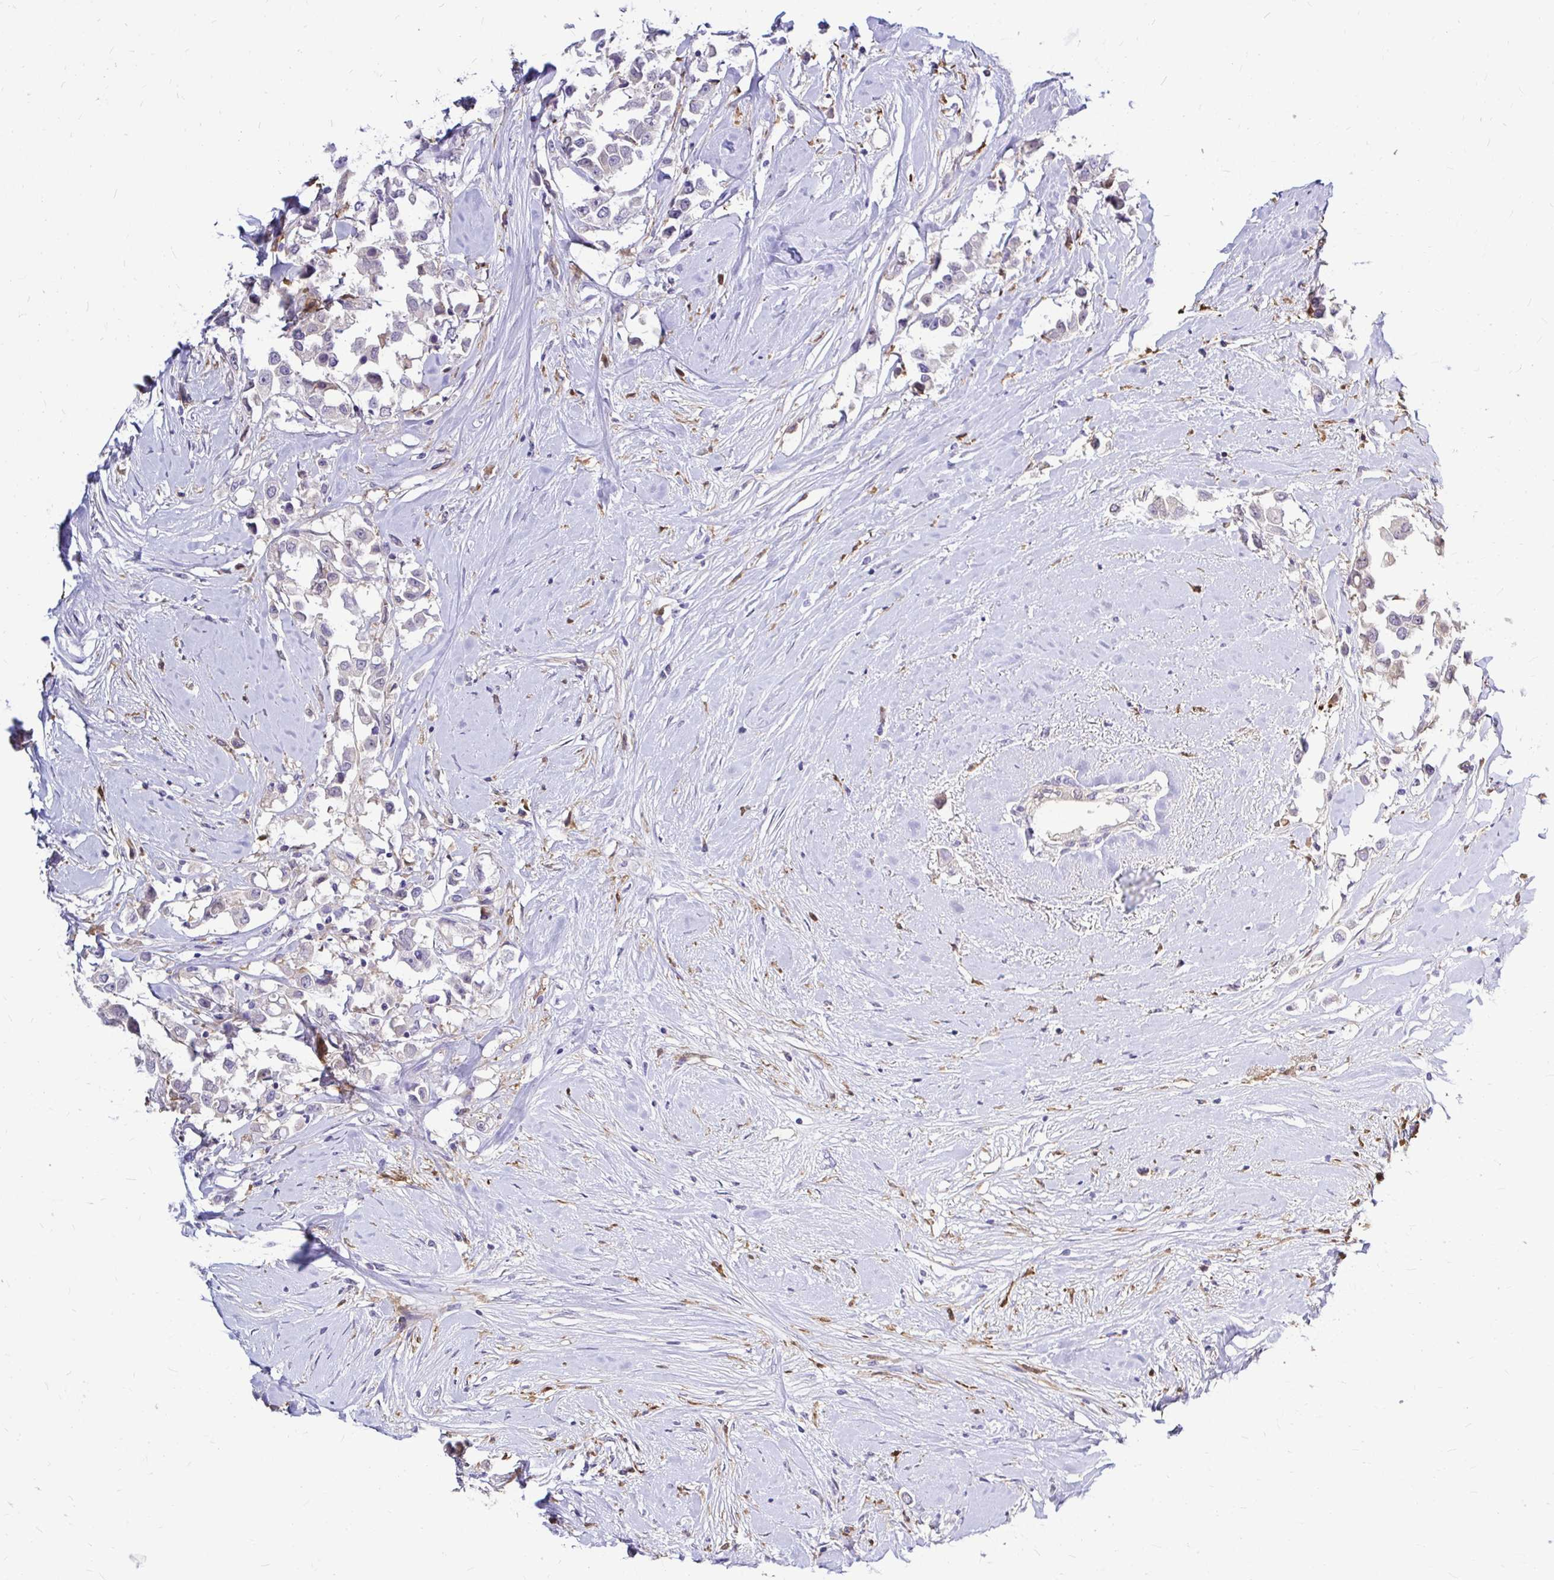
{"staining": {"intensity": "negative", "quantity": "none", "location": "none"}, "tissue": "breast cancer", "cell_type": "Tumor cells", "image_type": "cancer", "snomed": [{"axis": "morphology", "description": "Duct carcinoma"}, {"axis": "topography", "description": "Breast"}], "caption": "Tumor cells show no significant expression in breast infiltrating ductal carcinoma.", "gene": "IDH1", "patient": {"sex": "female", "age": 61}}